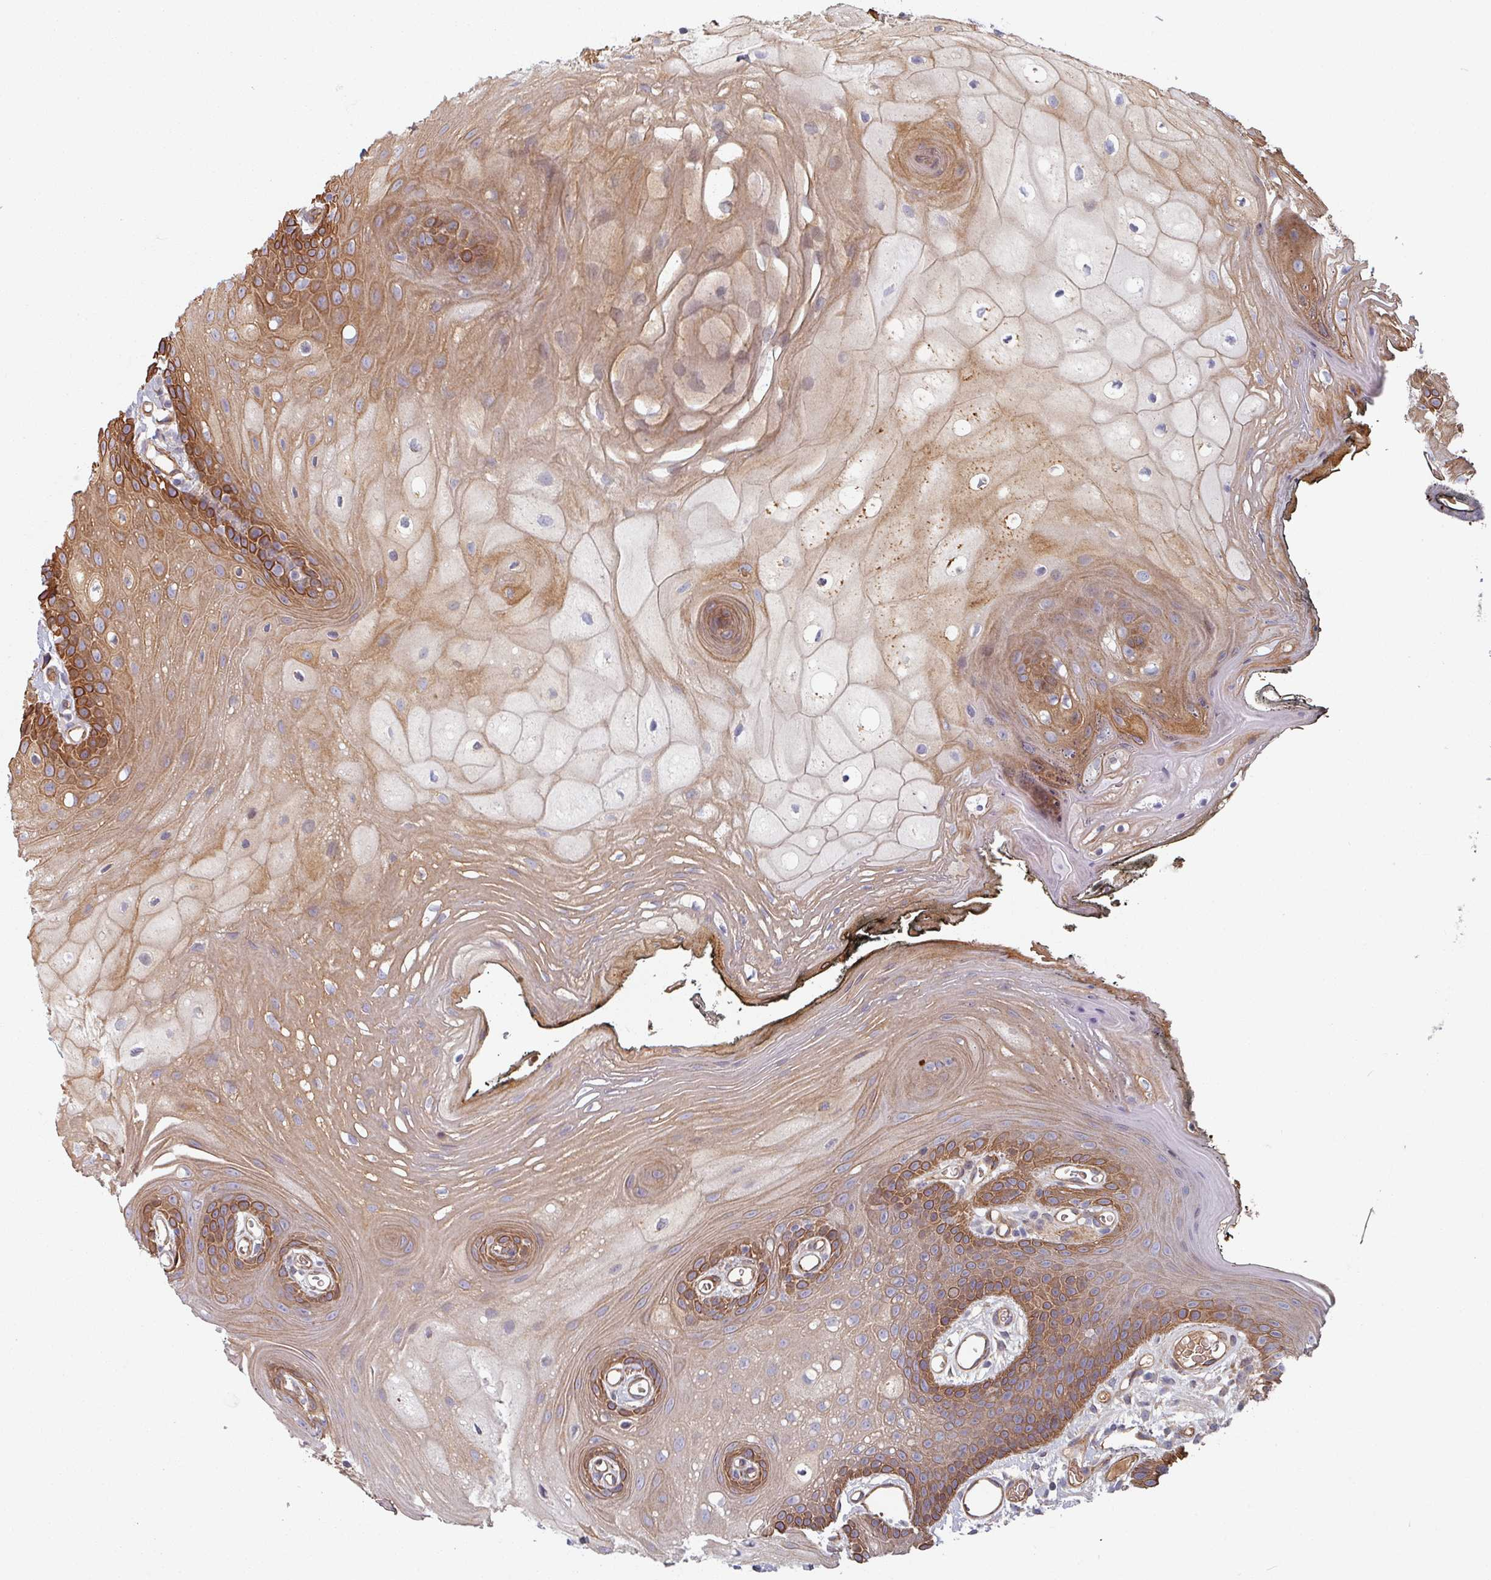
{"staining": {"intensity": "moderate", "quantity": ">75%", "location": "cytoplasmic/membranous"}, "tissue": "oral mucosa", "cell_type": "Squamous epithelial cells", "image_type": "normal", "snomed": [{"axis": "morphology", "description": "Normal tissue, NOS"}, {"axis": "morphology", "description": "Squamous cell carcinoma, NOS"}, {"axis": "topography", "description": "Oral tissue"}, {"axis": "topography", "description": "Head-Neck"}], "caption": "Immunohistochemical staining of unremarkable human oral mucosa shows moderate cytoplasmic/membranous protein staining in approximately >75% of squamous epithelial cells. (DAB (3,3'-diaminobenzidine) = brown stain, brightfield microscopy at high magnification).", "gene": "C4BPB", "patient": {"sex": "female", "age": 81}}